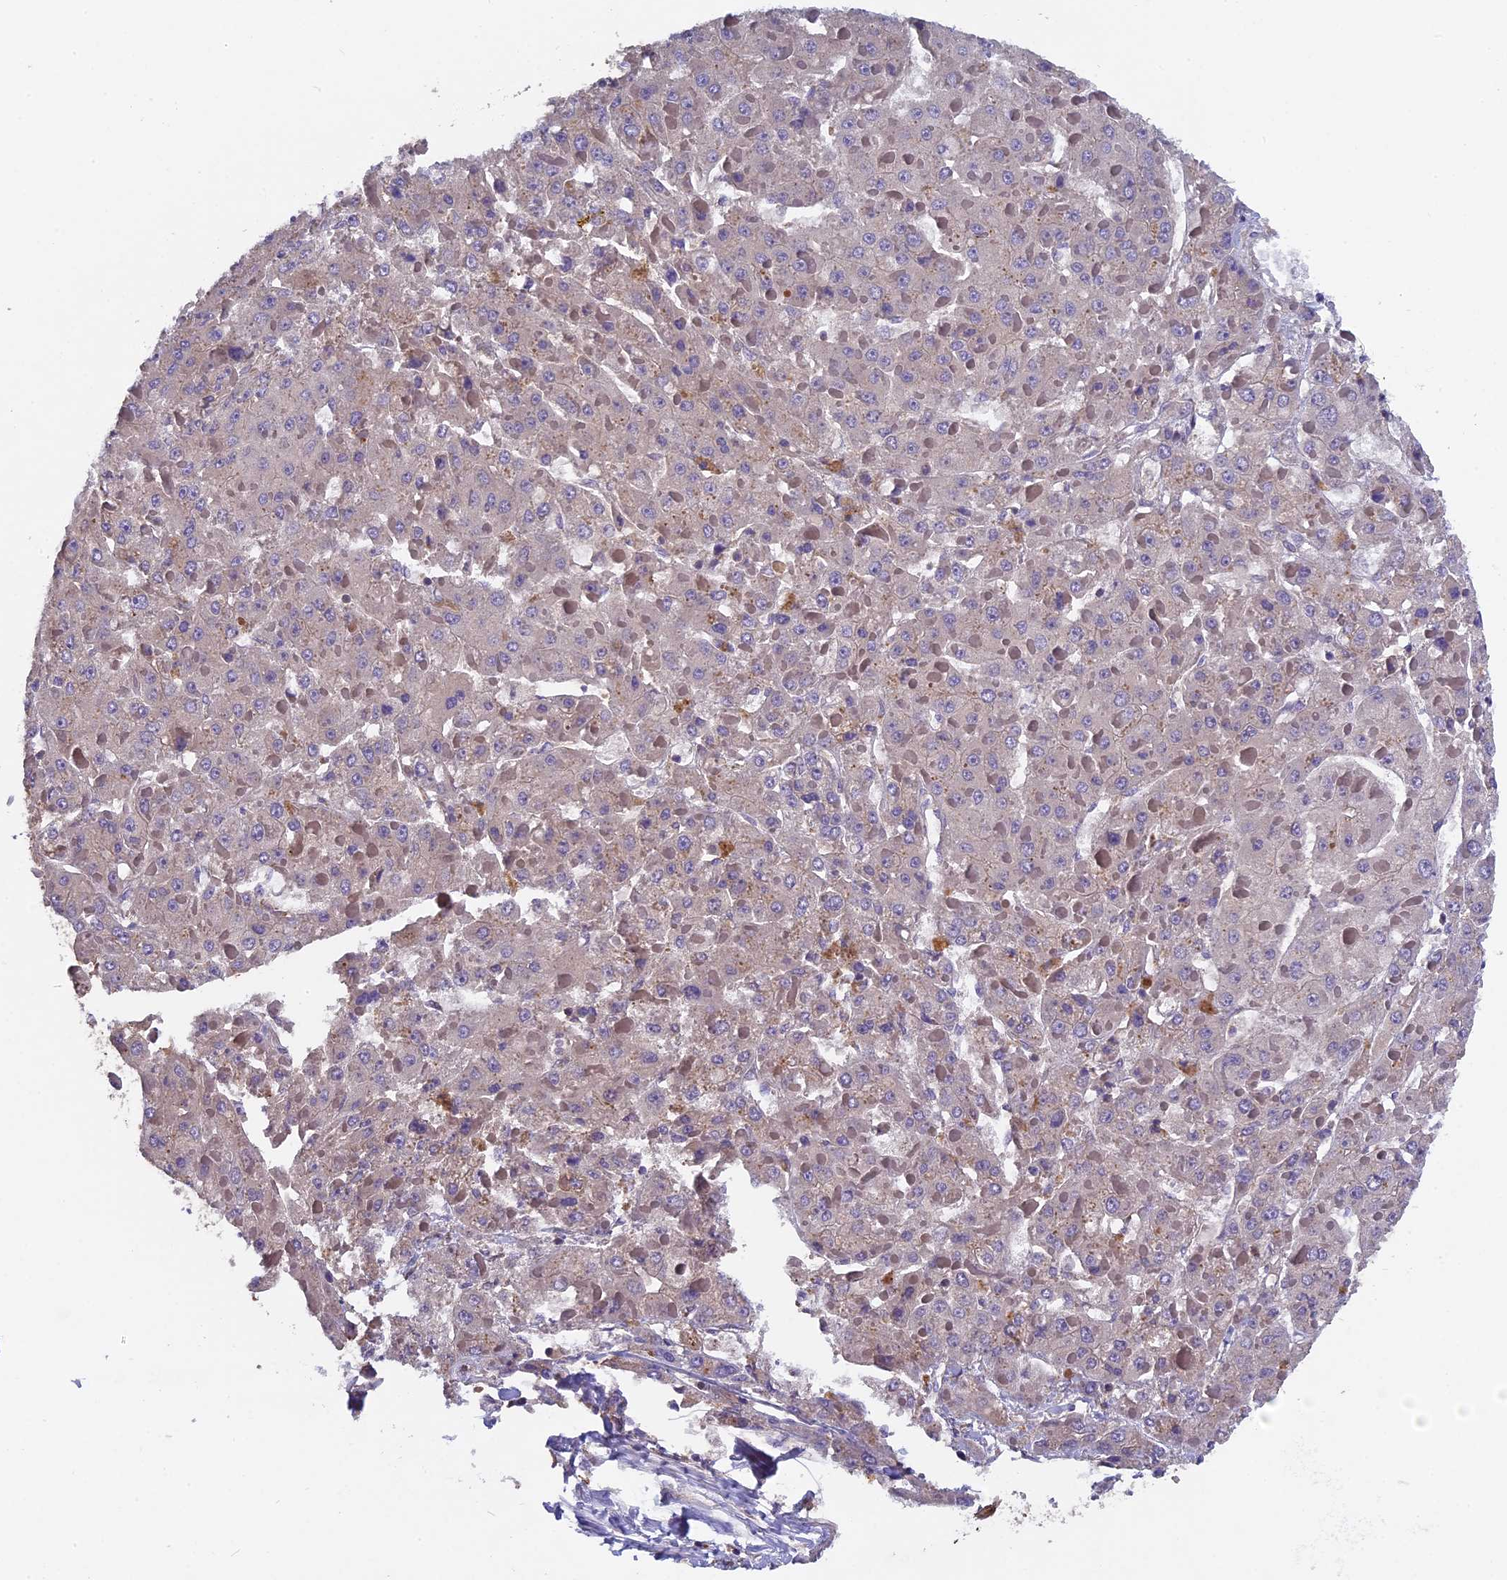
{"staining": {"intensity": "negative", "quantity": "none", "location": "none"}, "tissue": "liver cancer", "cell_type": "Tumor cells", "image_type": "cancer", "snomed": [{"axis": "morphology", "description": "Carcinoma, Hepatocellular, NOS"}, {"axis": "topography", "description": "Liver"}], "caption": "Human liver cancer stained for a protein using immunohistochemistry (IHC) shows no expression in tumor cells.", "gene": "CCDC153", "patient": {"sex": "female", "age": 73}}